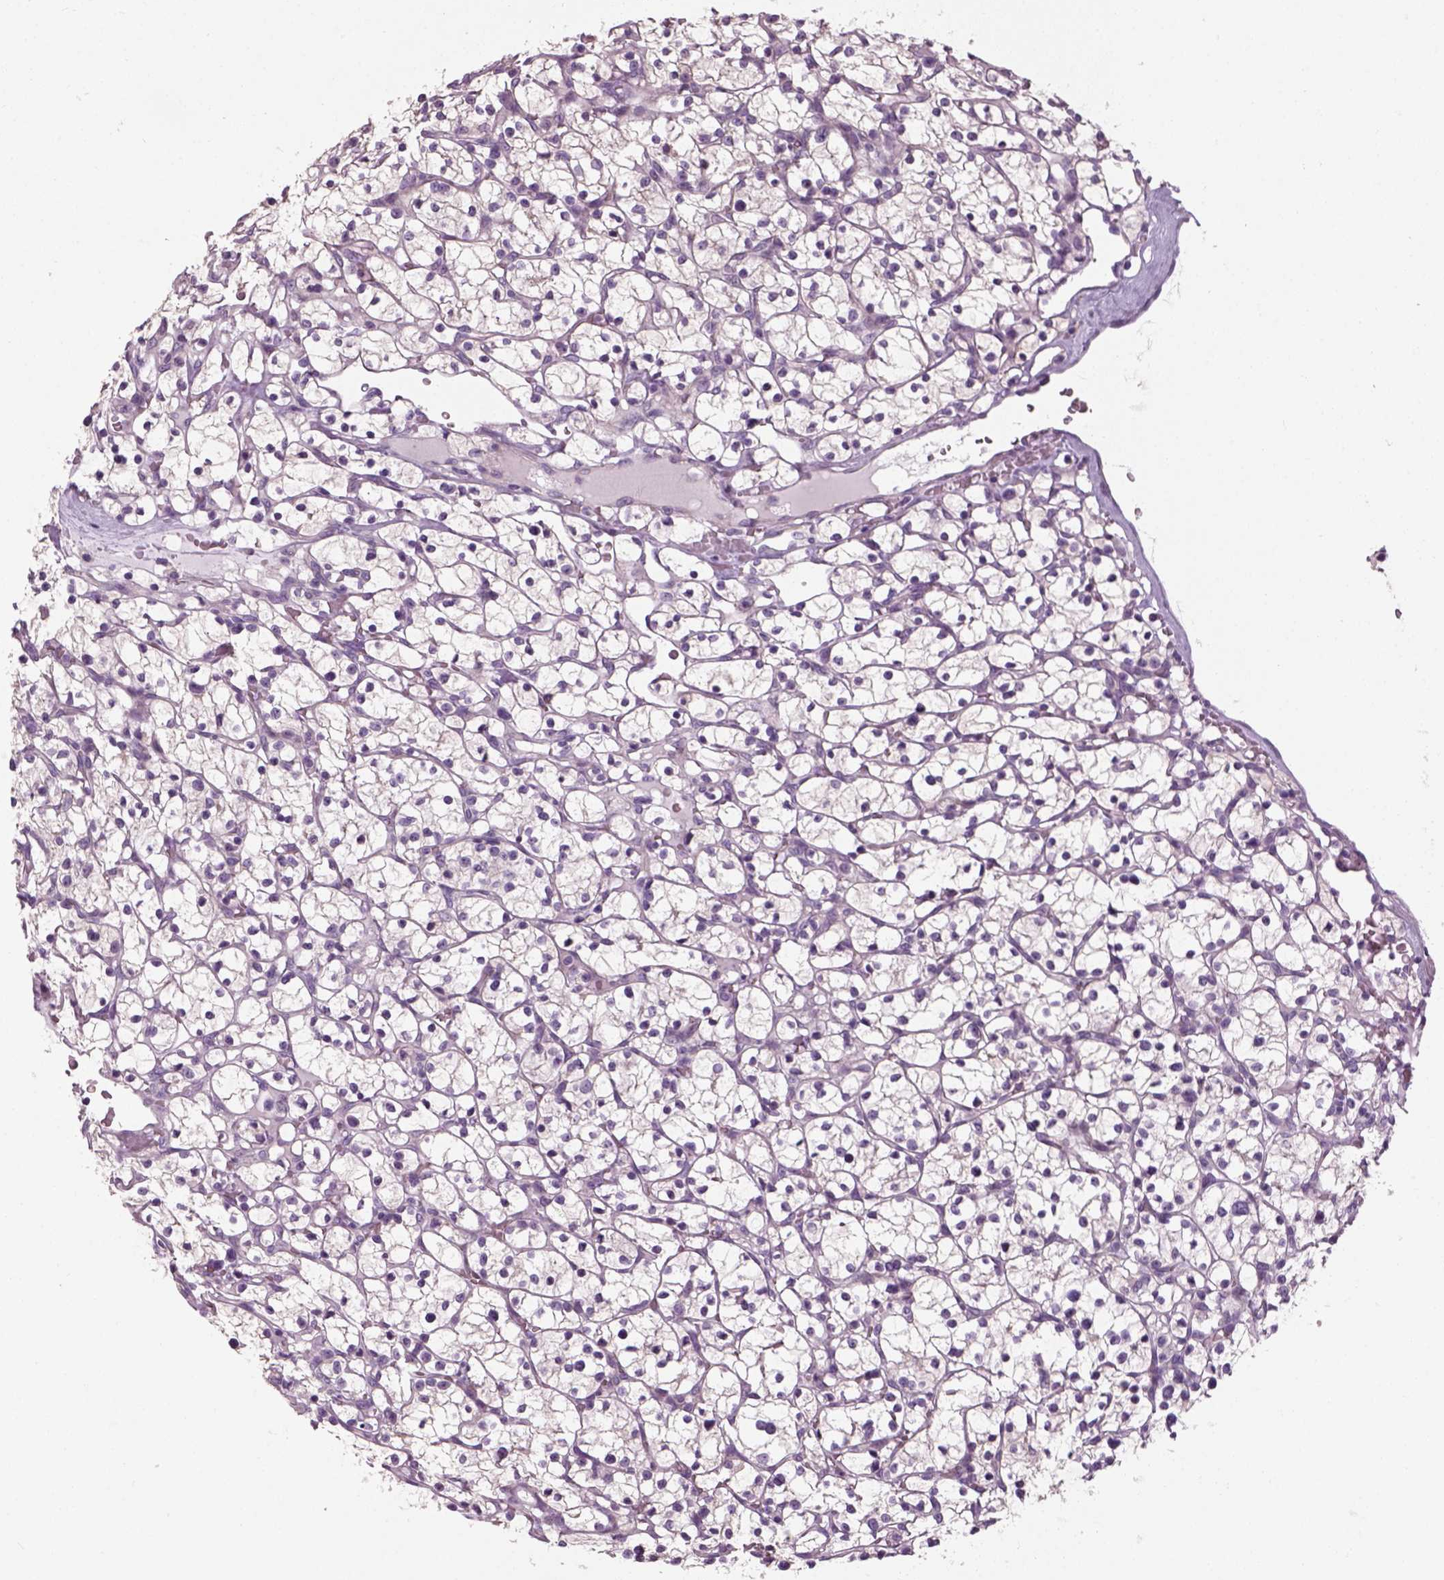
{"staining": {"intensity": "negative", "quantity": "none", "location": "none"}, "tissue": "renal cancer", "cell_type": "Tumor cells", "image_type": "cancer", "snomed": [{"axis": "morphology", "description": "Adenocarcinoma, NOS"}, {"axis": "topography", "description": "Kidney"}], "caption": "An IHC image of renal cancer (adenocarcinoma) is shown. There is no staining in tumor cells of renal cancer (adenocarcinoma). (DAB (3,3'-diaminobenzidine) immunohistochemistry (IHC), high magnification).", "gene": "ELOVL3", "patient": {"sex": "female", "age": 64}}